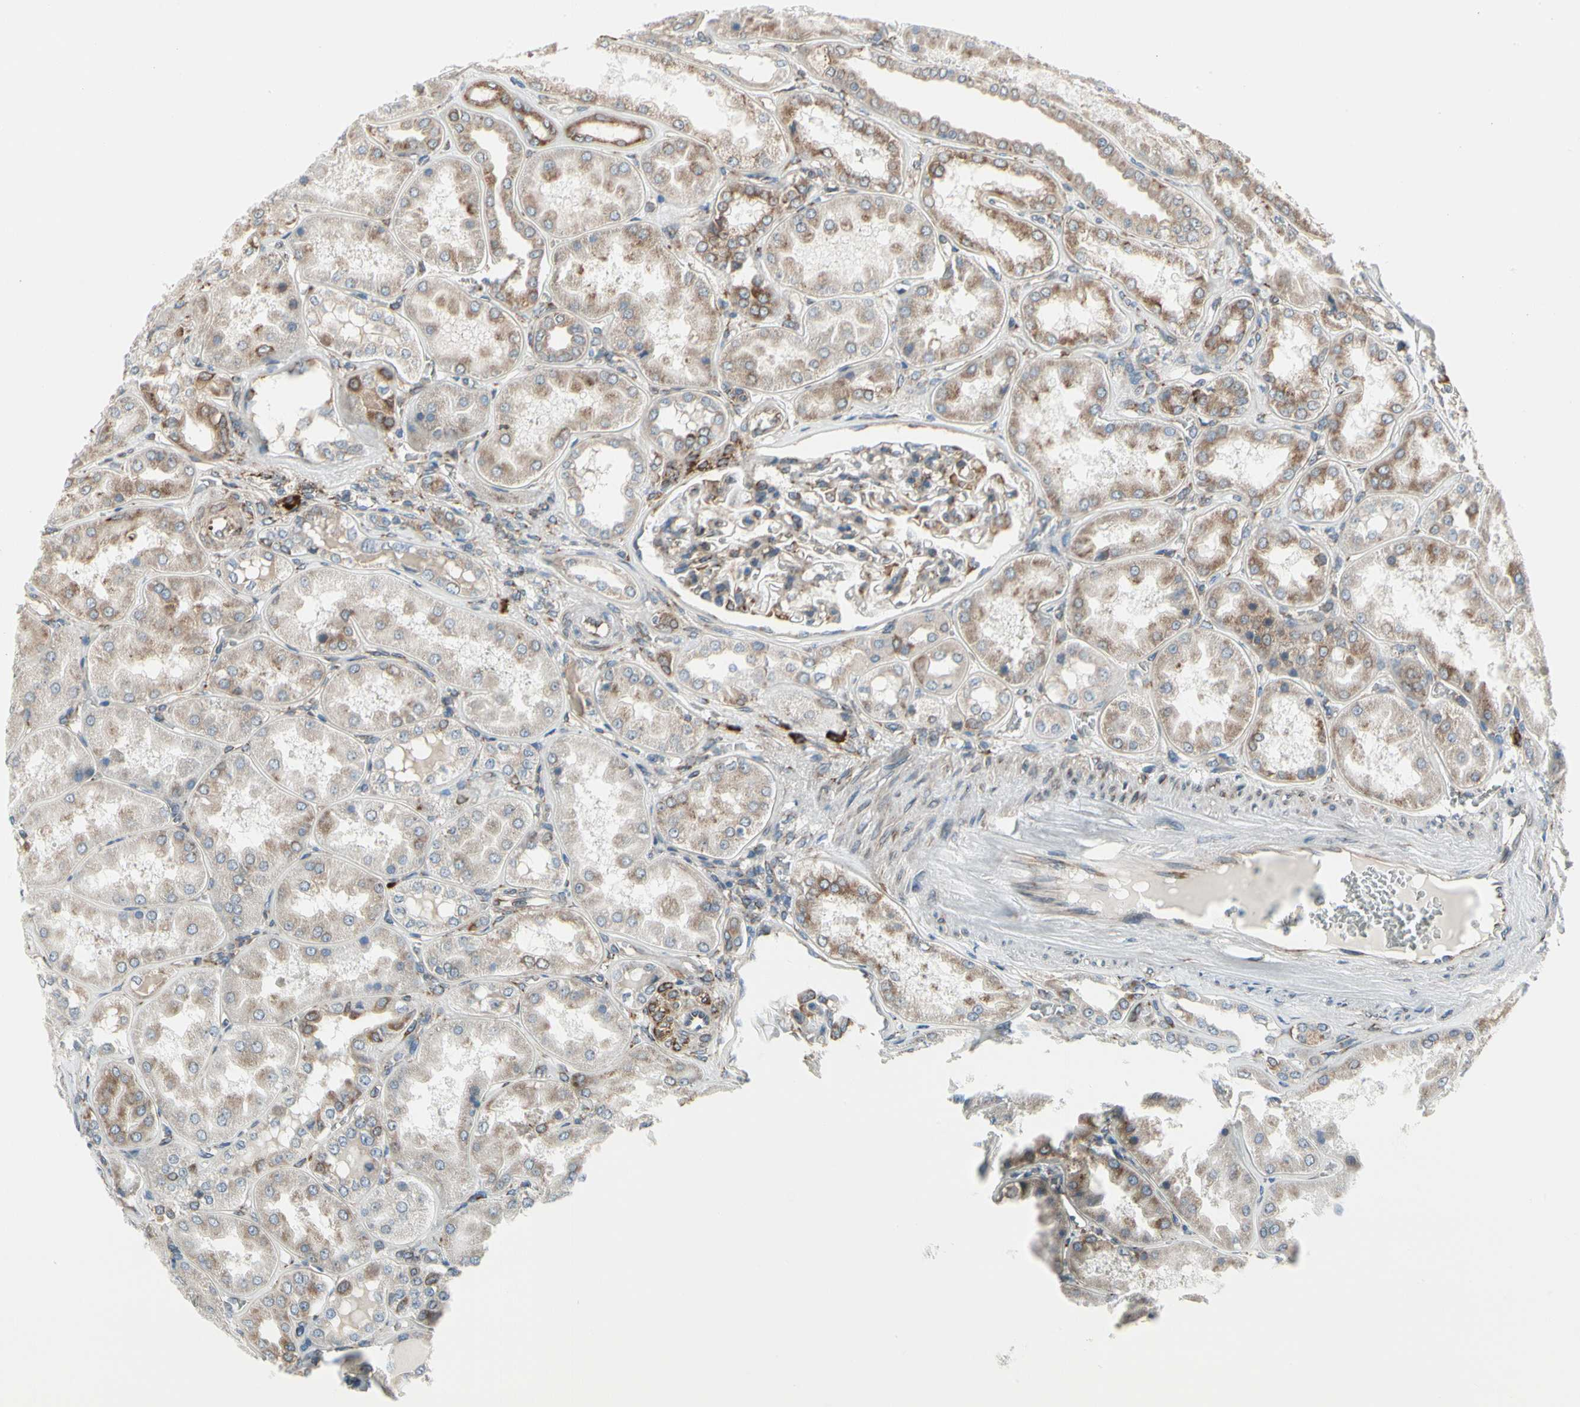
{"staining": {"intensity": "weak", "quantity": ">75%", "location": "cytoplasmic/membranous"}, "tissue": "kidney", "cell_type": "Cells in glomeruli", "image_type": "normal", "snomed": [{"axis": "morphology", "description": "Normal tissue, NOS"}, {"axis": "topography", "description": "Kidney"}], "caption": "An image showing weak cytoplasmic/membranous staining in approximately >75% of cells in glomeruli in benign kidney, as visualized by brown immunohistochemical staining.", "gene": "FNDC3A", "patient": {"sex": "female", "age": 56}}